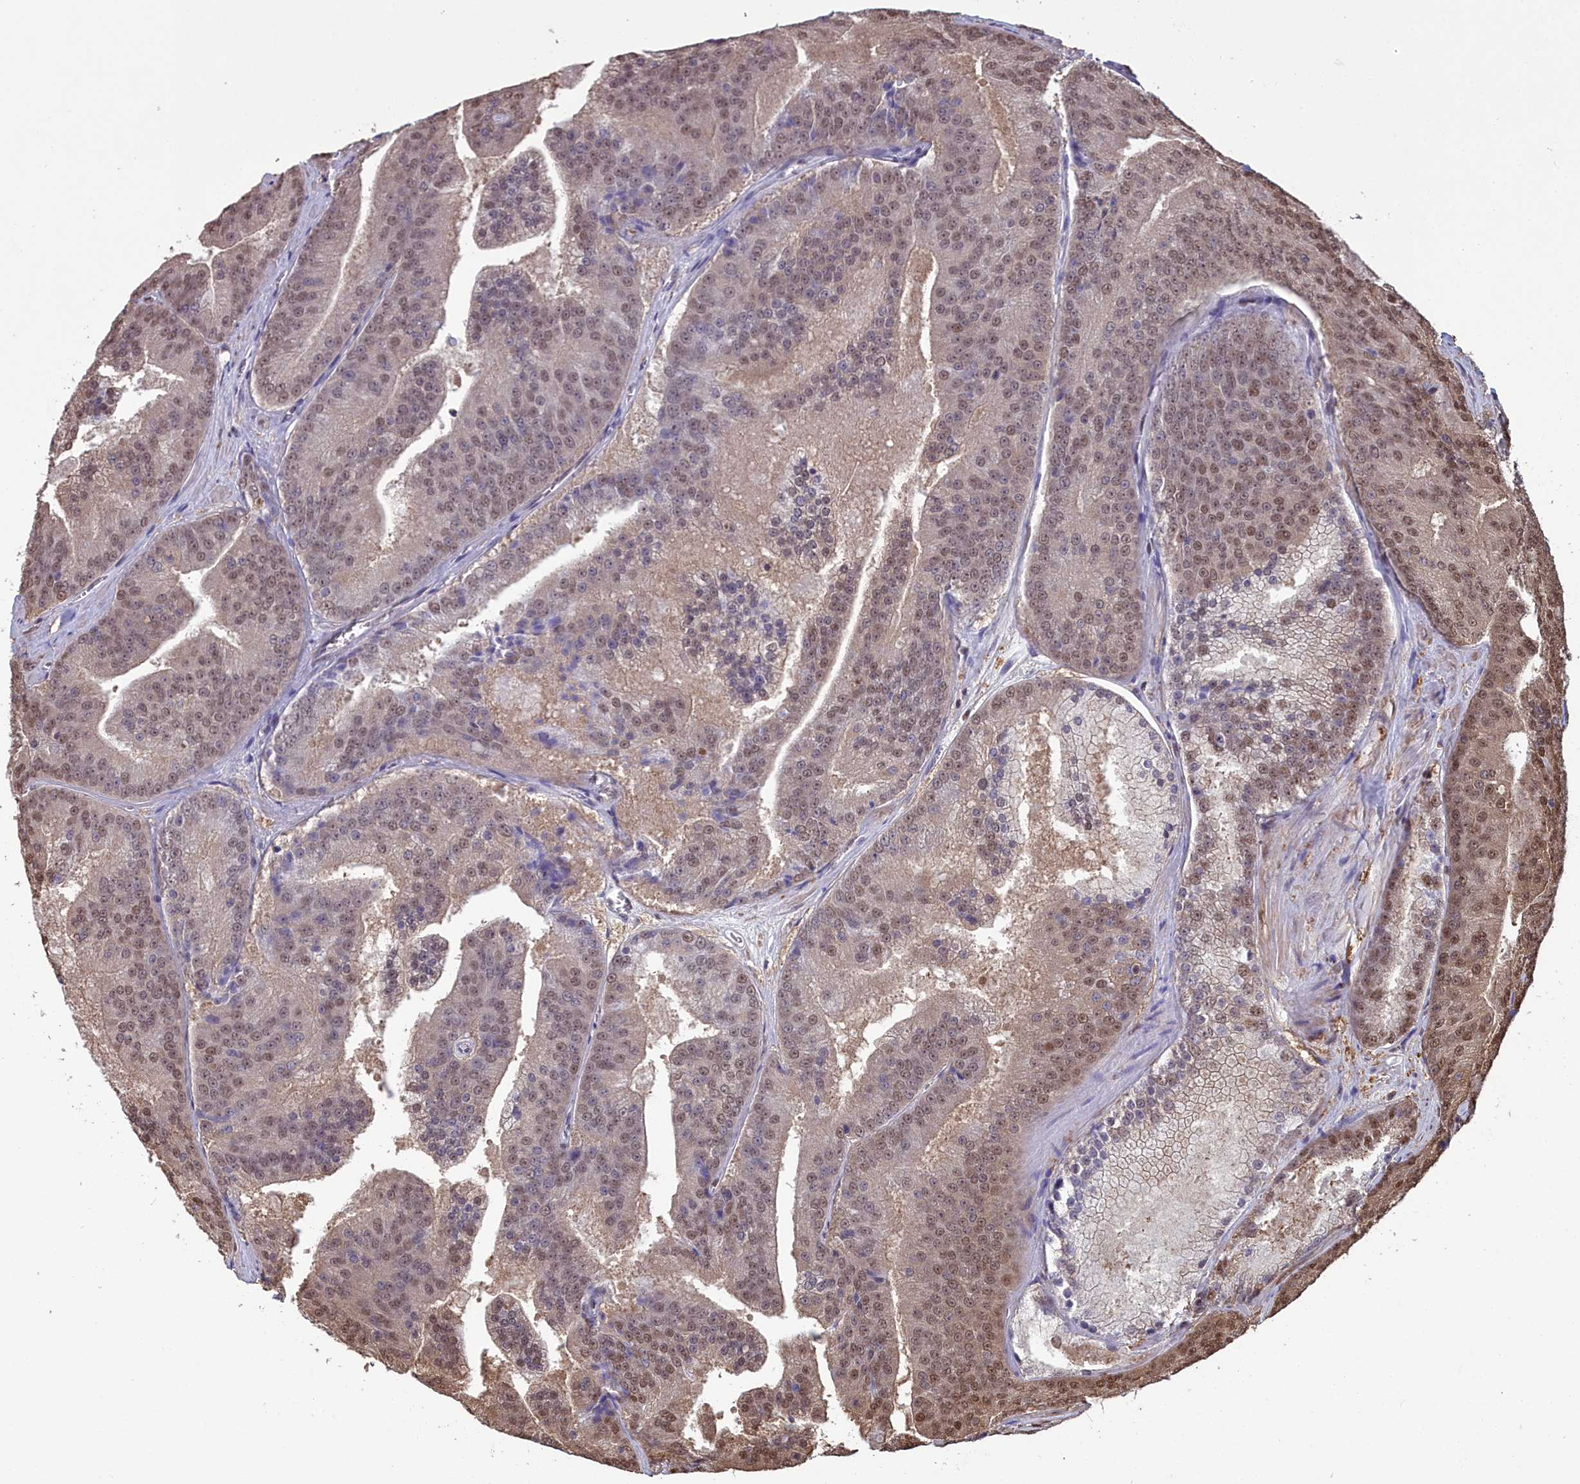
{"staining": {"intensity": "moderate", "quantity": ">75%", "location": "nuclear"}, "tissue": "prostate cancer", "cell_type": "Tumor cells", "image_type": "cancer", "snomed": [{"axis": "morphology", "description": "Adenocarcinoma, High grade"}, {"axis": "topography", "description": "Prostate"}], "caption": "Immunohistochemistry staining of adenocarcinoma (high-grade) (prostate), which shows medium levels of moderate nuclear staining in approximately >75% of tumor cells indicating moderate nuclear protein staining. The staining was performed using DAB (brown) for protein detection and nuclei were counterstained in hematoxylin (blue).", "gene": "GAPDH", "patient": {"sex": "male", "age": 61}}